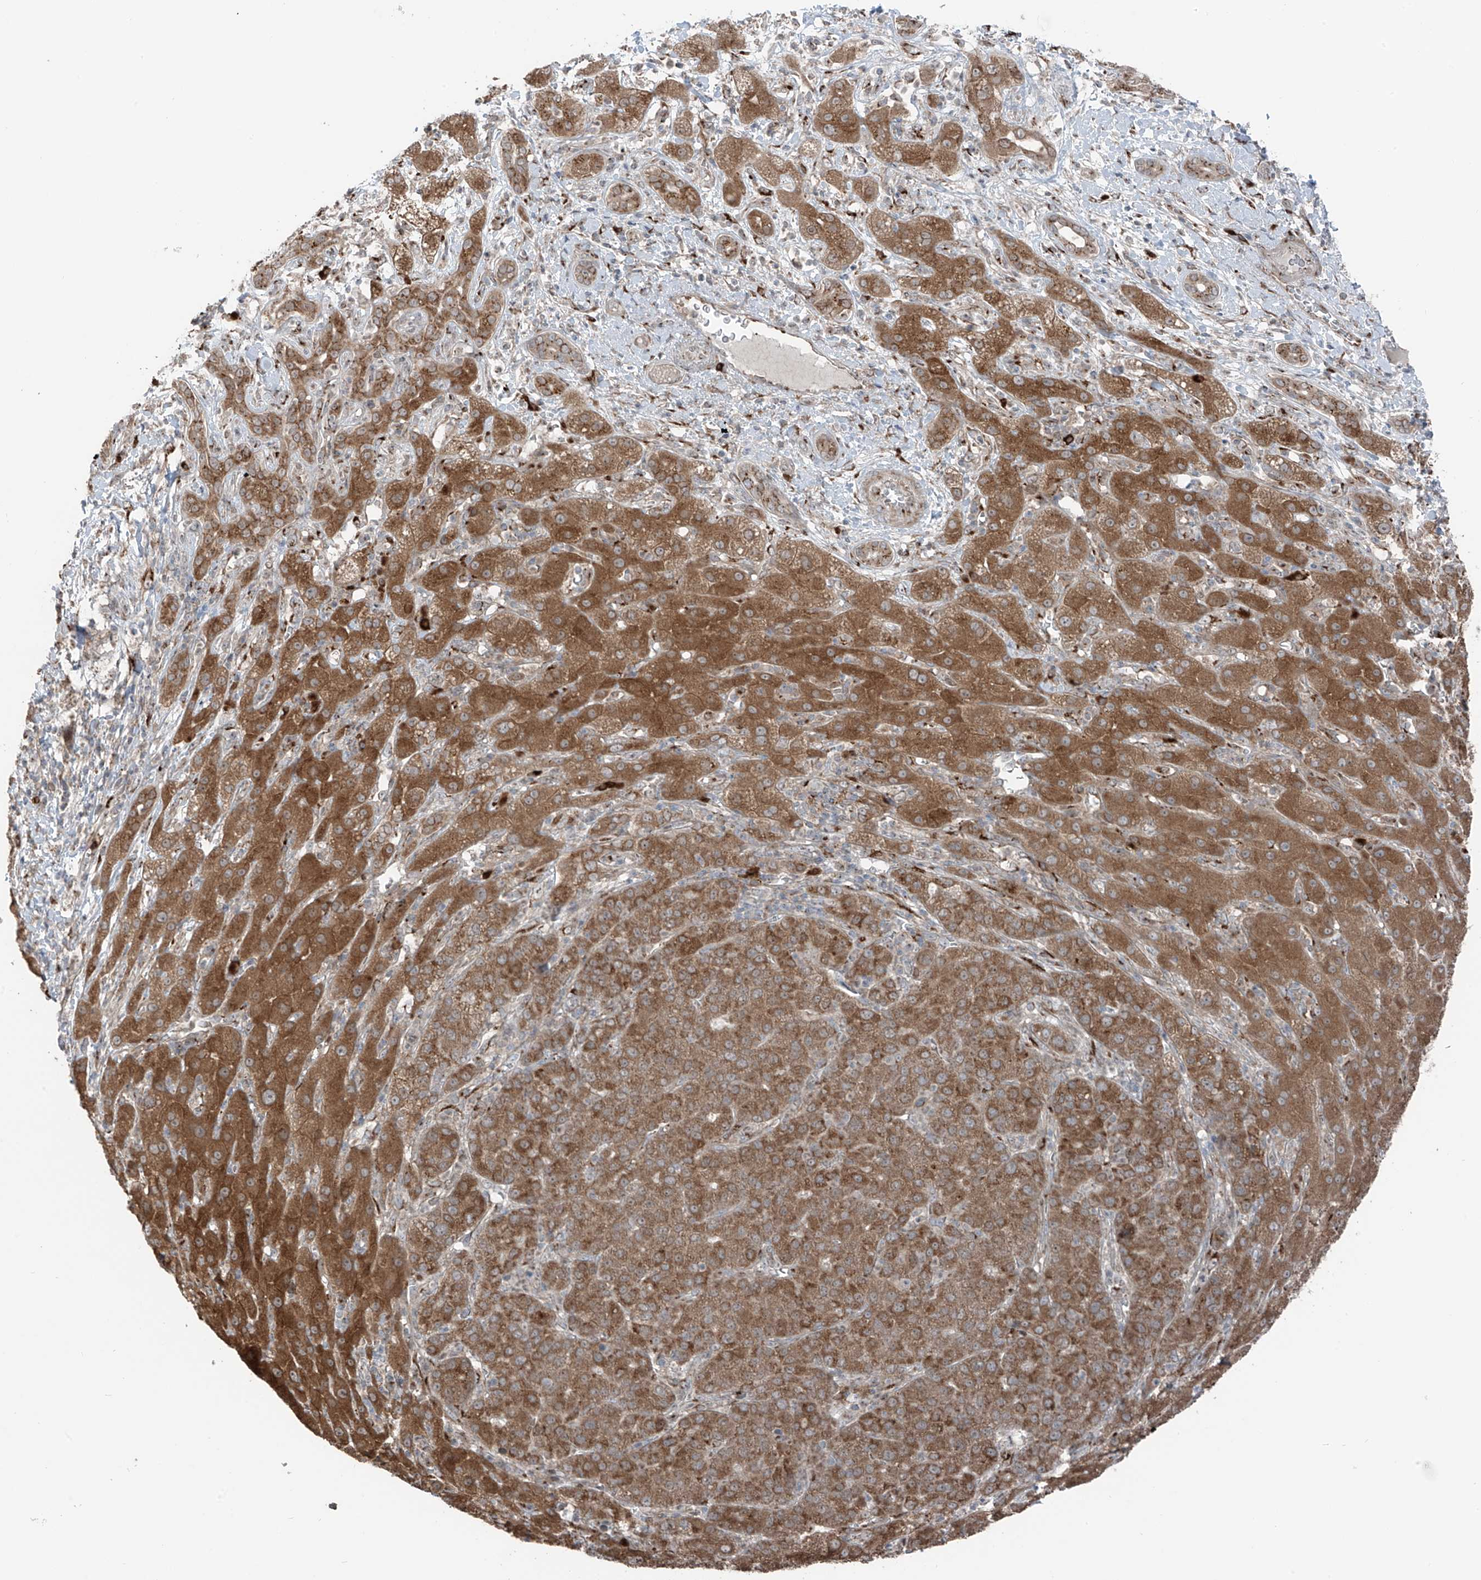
{"staining": {"intensity": "moderate", "quantity": ">75%", "location": "cytoplasmic/membranous"}, "tissue": "liver cancer", "cell_type": "Tumor cells", "image_type": "cancer", "snomed": [{"axis": "morphology", "description": "Carcinoma, Hepatocellular, NOS"}, {"axis": "topography", "description": "Liver"}], "caption": "Liver cancer was stained to show a protein in brown. There is medium levels of moderate cytoplasmic/membranous staining in approximately >75% of tumor cells.", "gene": "ERLEC1", "patient": {"sex": "male", "age": 65}}